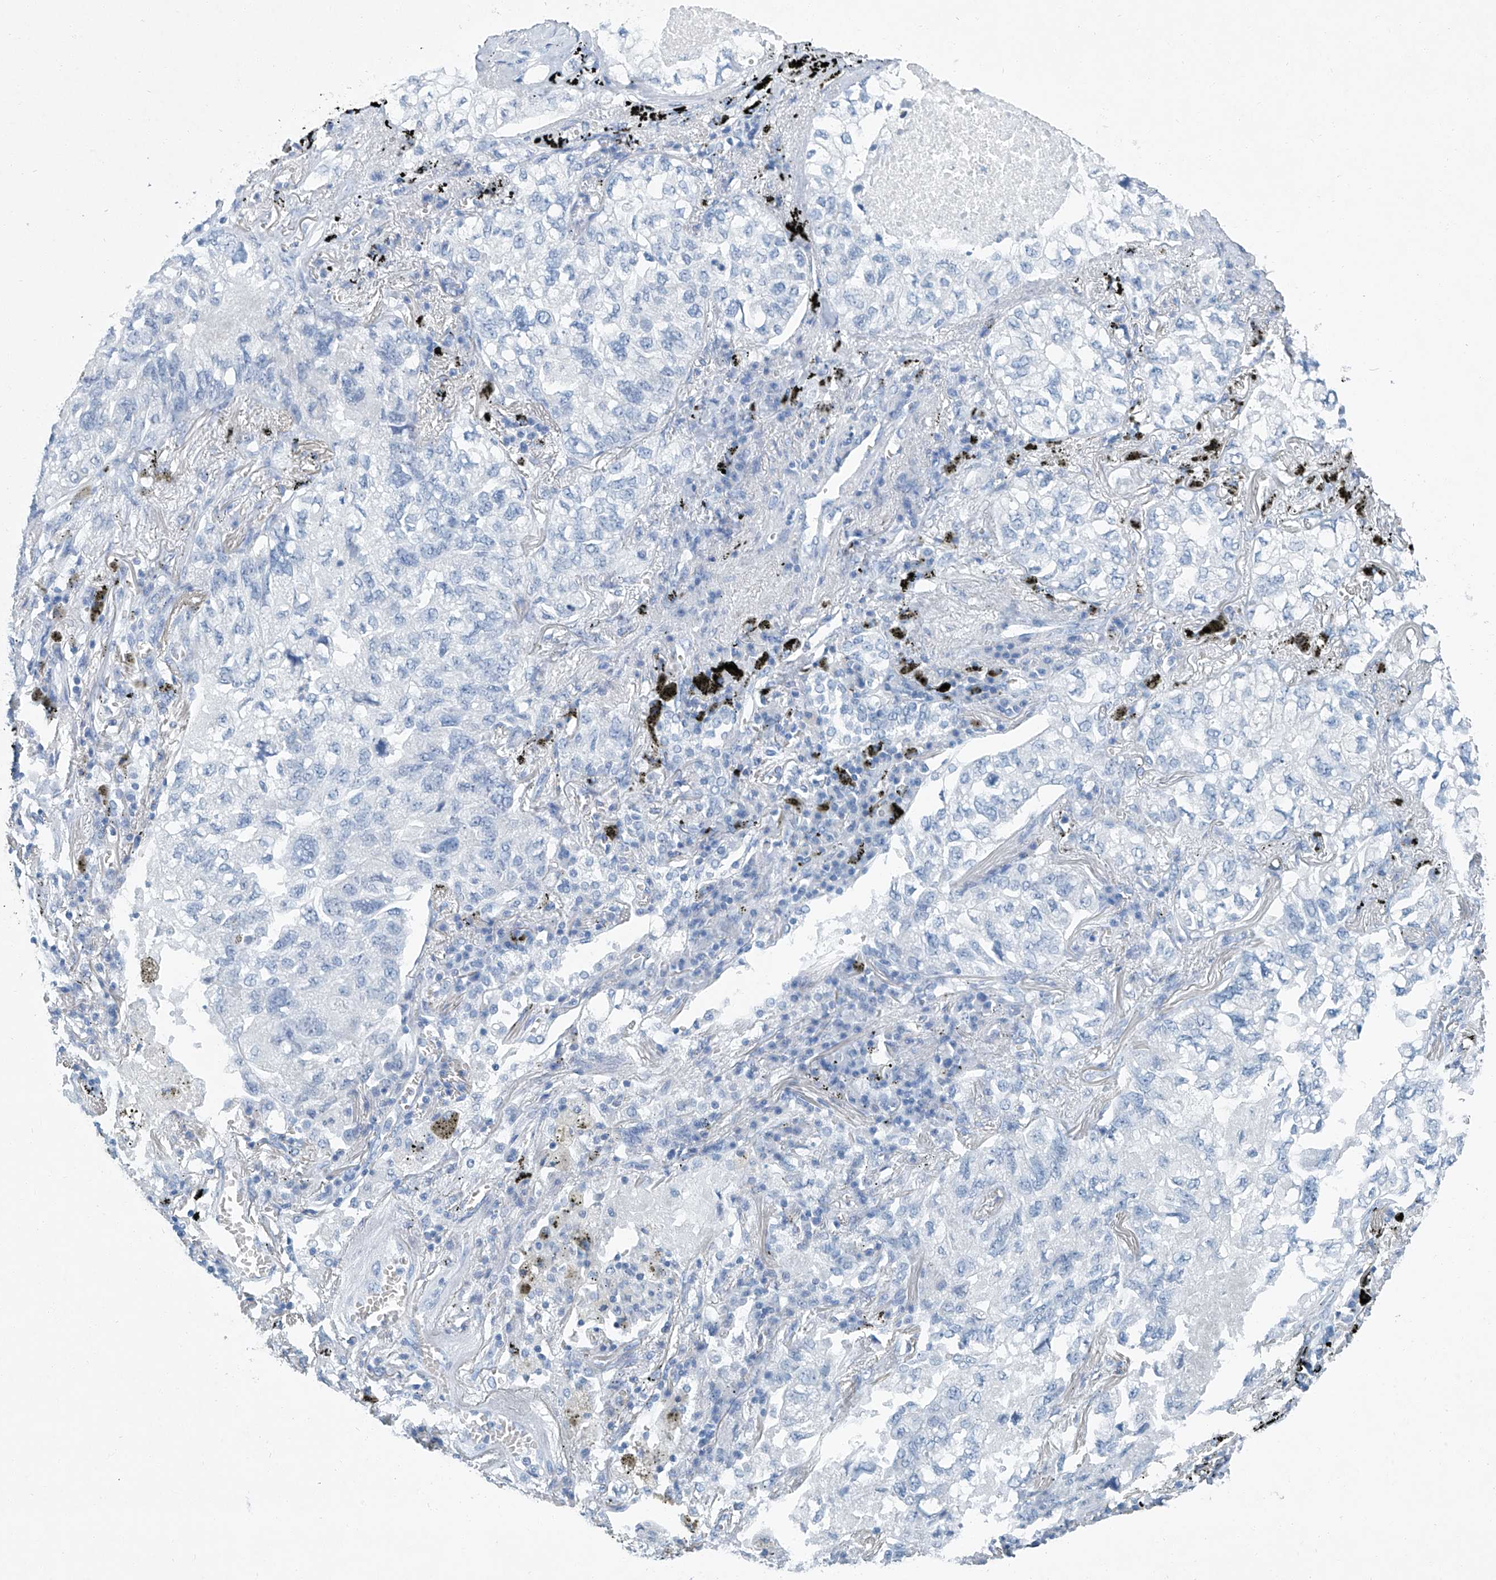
{"staining": {"intensity": "negative", "quantity": "none", "location": "none"}, "tissue": "lung cancer", "cell_type": "Tumor cells", "image_type": "cancer", "snomed": [{"axis": "morphology", "description": "Adenocarcinoma, NOS"}, {"axis": "topography", "description": "Lung"}], "caption": "Tumor cells are negative for brown protein staining in lung adenocarcinoma.", "gene": "CYP2A7", "patient": {"sex": "male", "age": 65}}